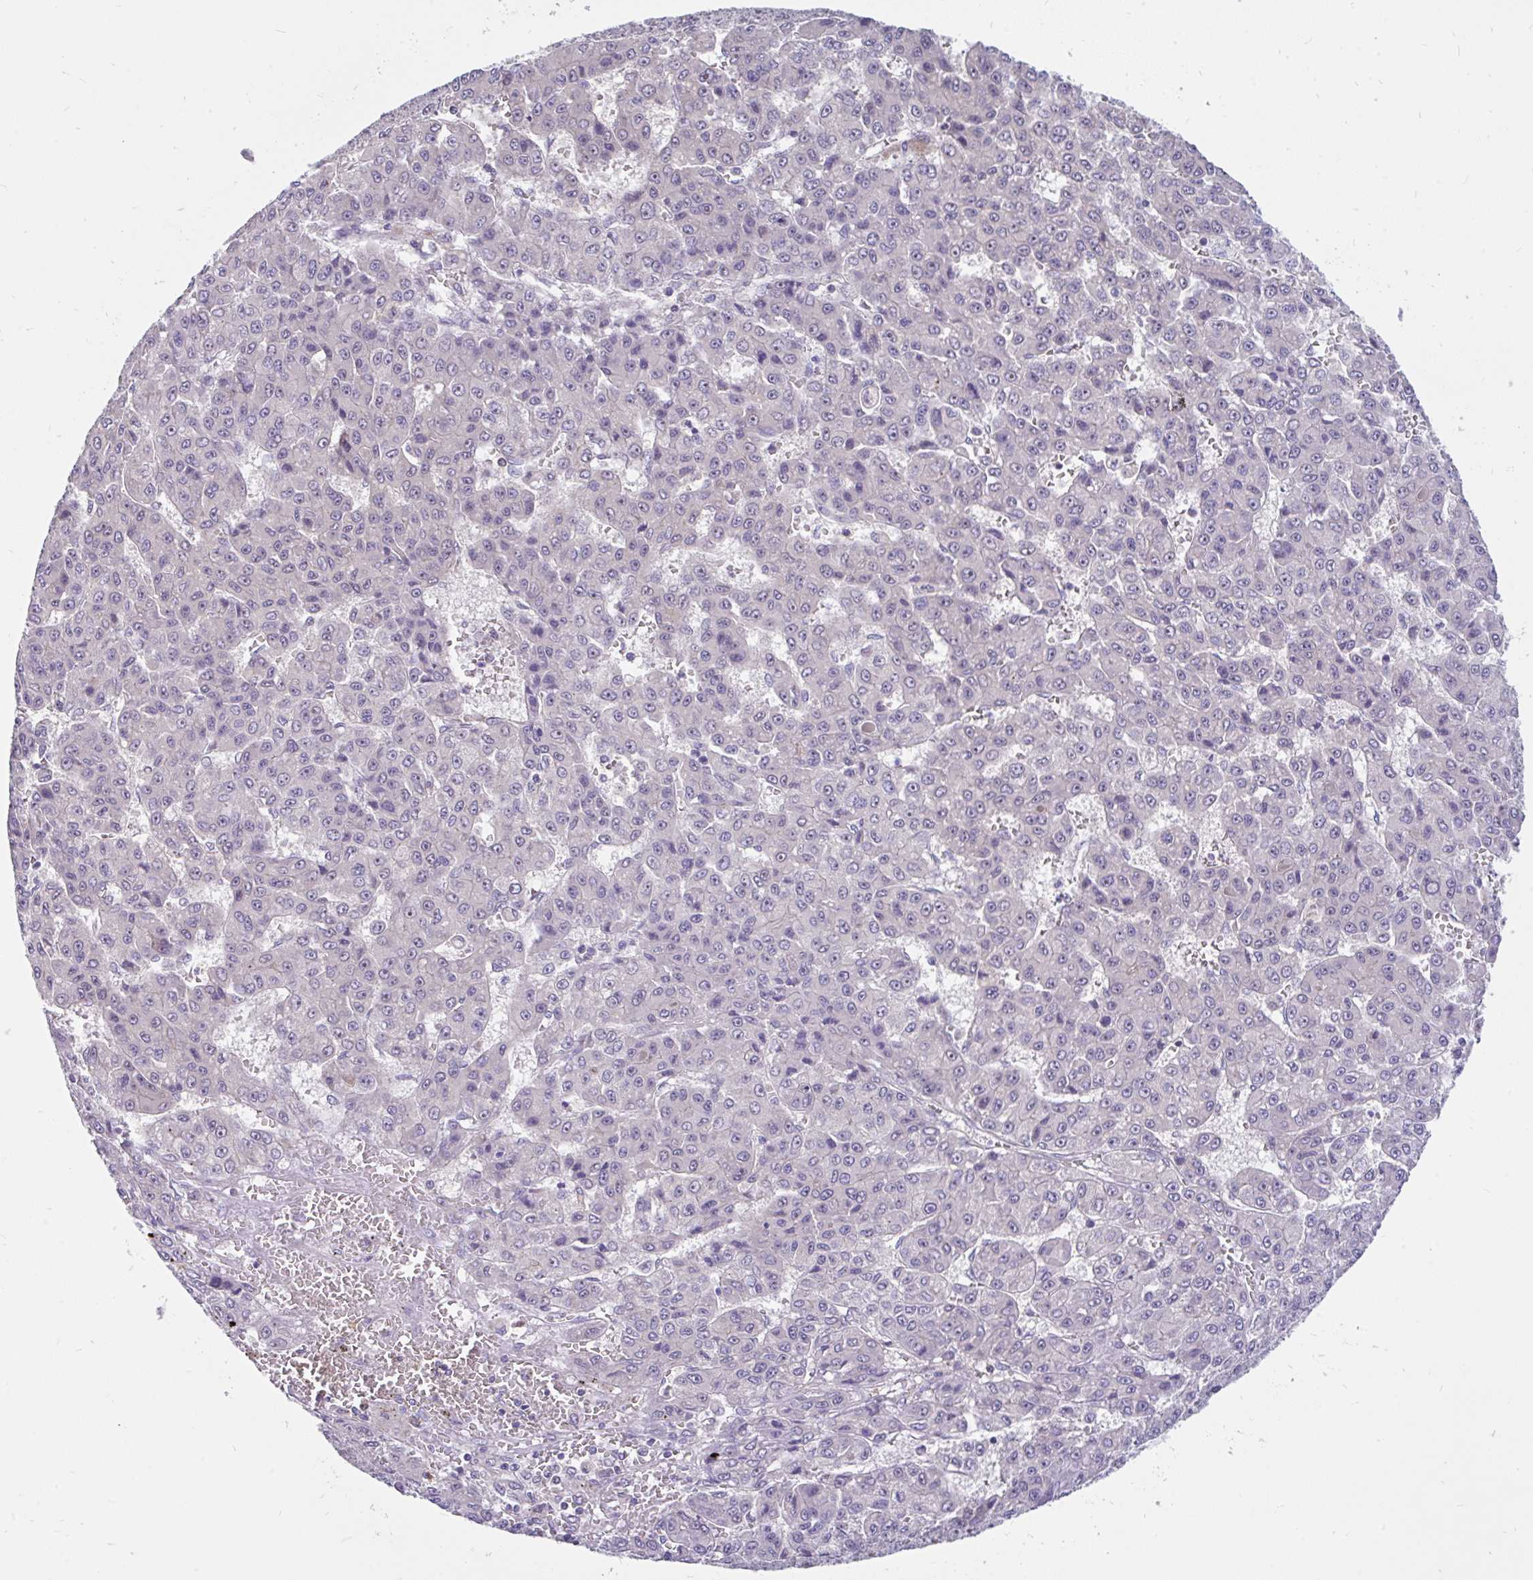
{"staining": {"intensity": "negative", "quantity": "none", "location": "none"}, "tissue": "liver cancer", "cell_type": "Tumor cells", "image_type": "cancer", "snomed": [{"axis": "morphology", "description": "Carcinoma, Hepatocellular, NOS"}, {"axis": "topography", "description": "Liver"}], "caption": "Hepatocellular carcinoma (liver) was stained to show a protein in brown. There is no significant positivity in tumor cells.", "gene": "LRRC26", "patient": {"sex": "male", "age": 70}}